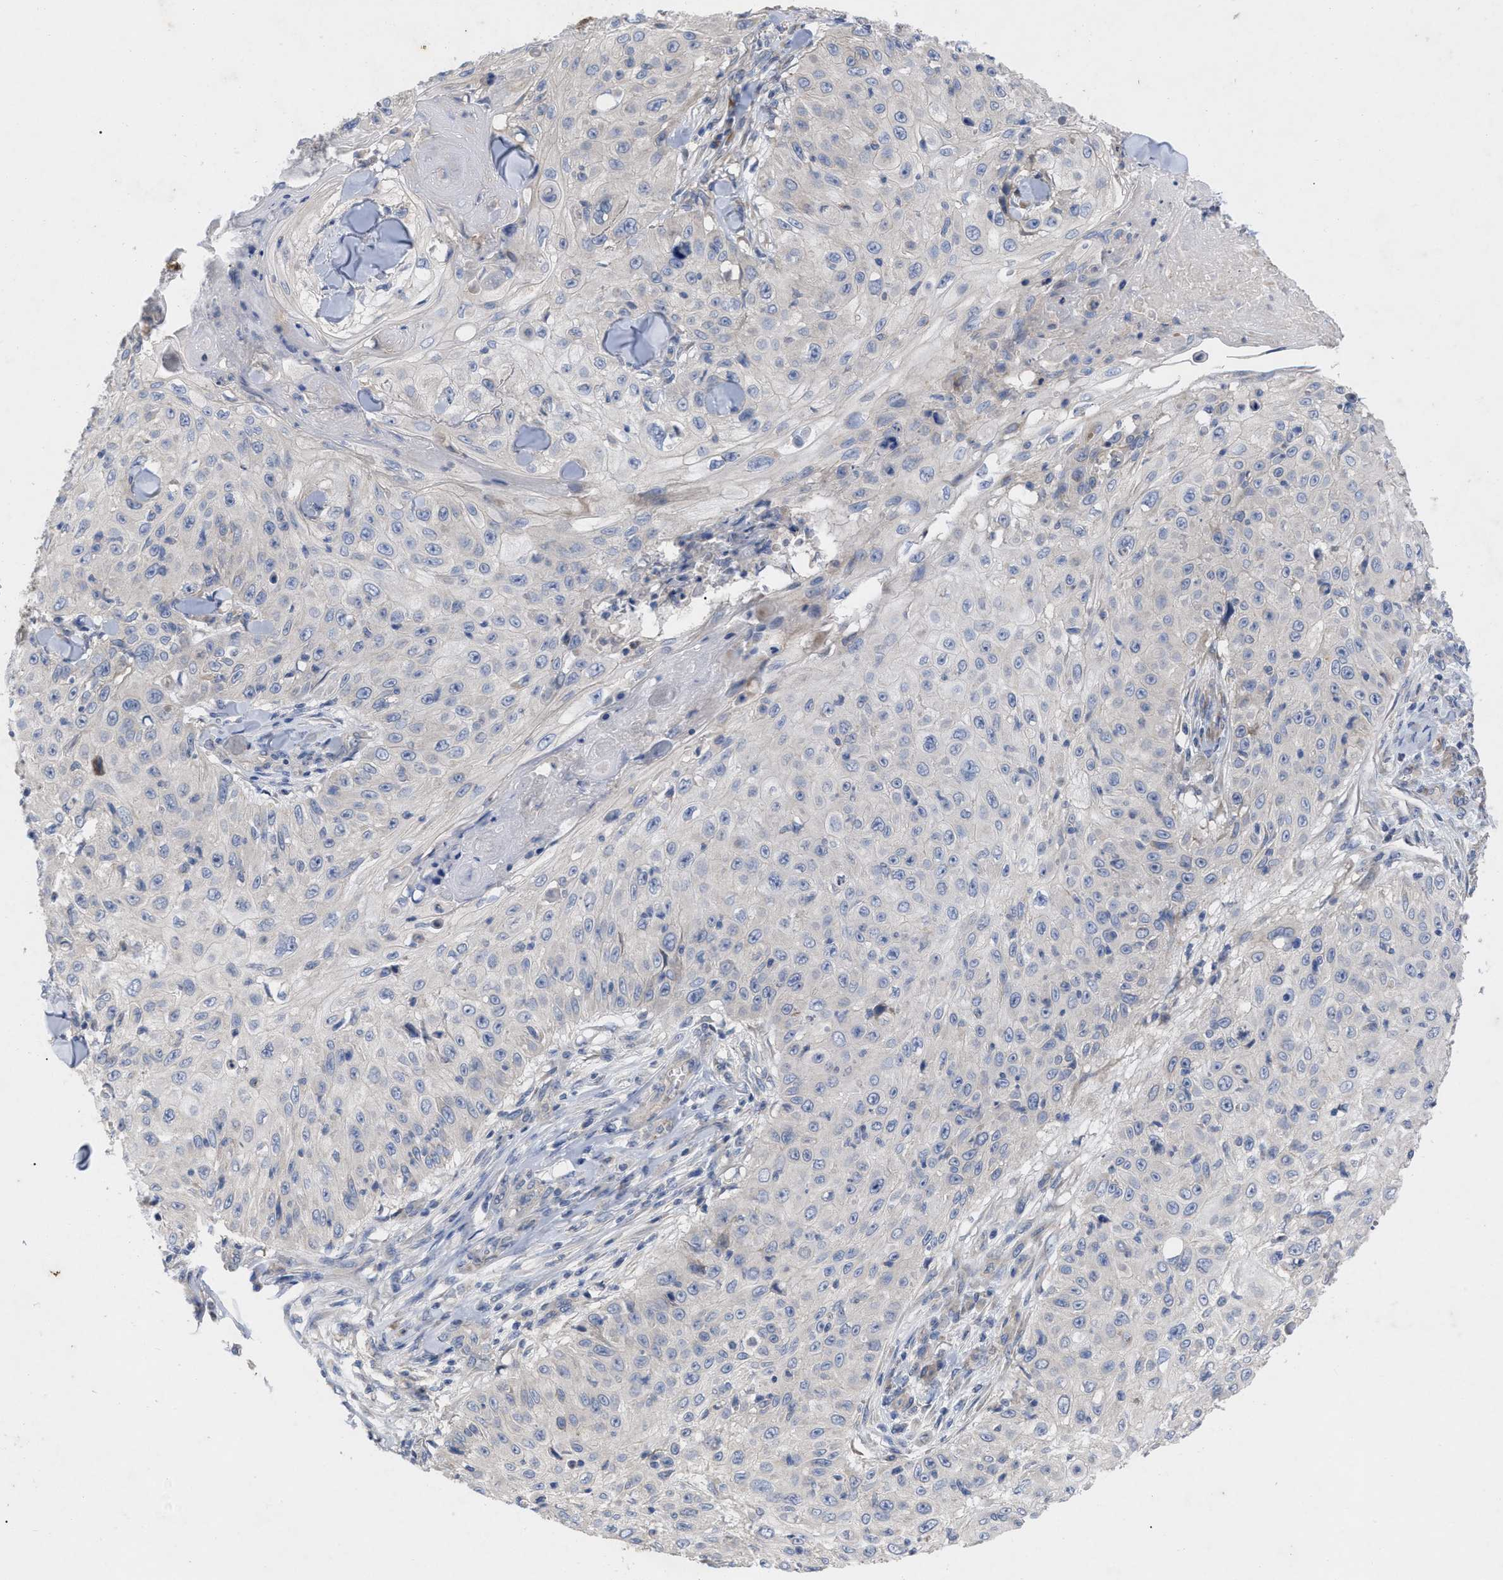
{"staining": {"intensity": "weak", "quantity": "<25%", "location": "cytoplasmic/membranous"}, "tissue": "skin cancer", "cell_type": "Tumor cells", "image_type": "cancer", "snomed": [{"axis": "morphology", "description": "Squamous cell carcinoma, NOS"}, {"axis": "topography", "description": "Skin"}], "caption": "There is no significant expression in tumor cells of skin cancer (squamous cell carcinoma).", "gene": "VIP", "patient": {"sex": "male", "age": 86}}